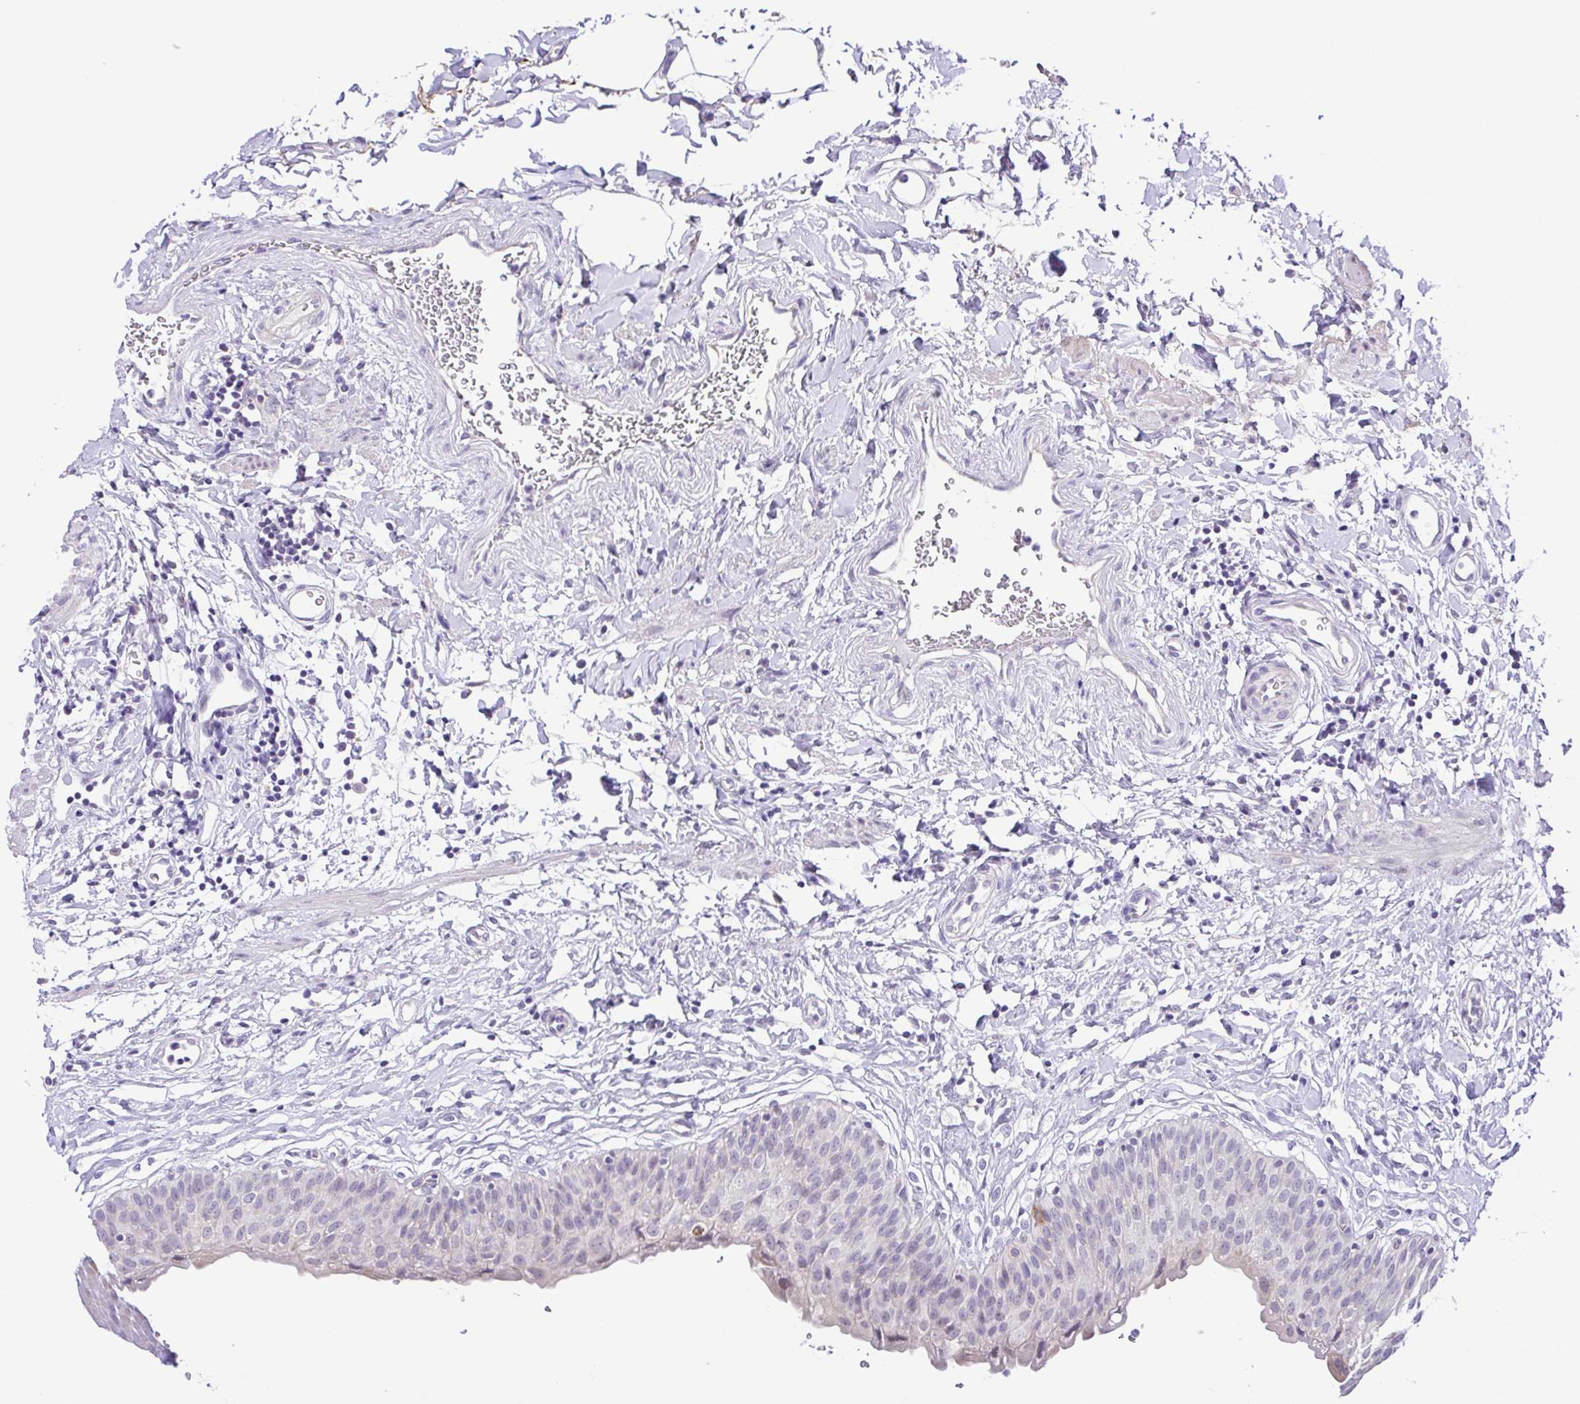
{"staining": {"intensity": "weak", "quantity": "<25%", "location": "cytoplasmic/membranous"}, "tissue": "urinary bladder", "cell_type": "Urothelial cells", "image_type": "normal", "snomed": [{"axis": "morphology", "description": "Normal tissue, NOS"}, {"axis": "topography", "description": "Urinary bladder"}], "caption": "The photomicrograph shows no staining of urothelial cells in benign urinary bladder.", "gene": "DCLK2", "patient": {"sex": "male", "age": 55}}